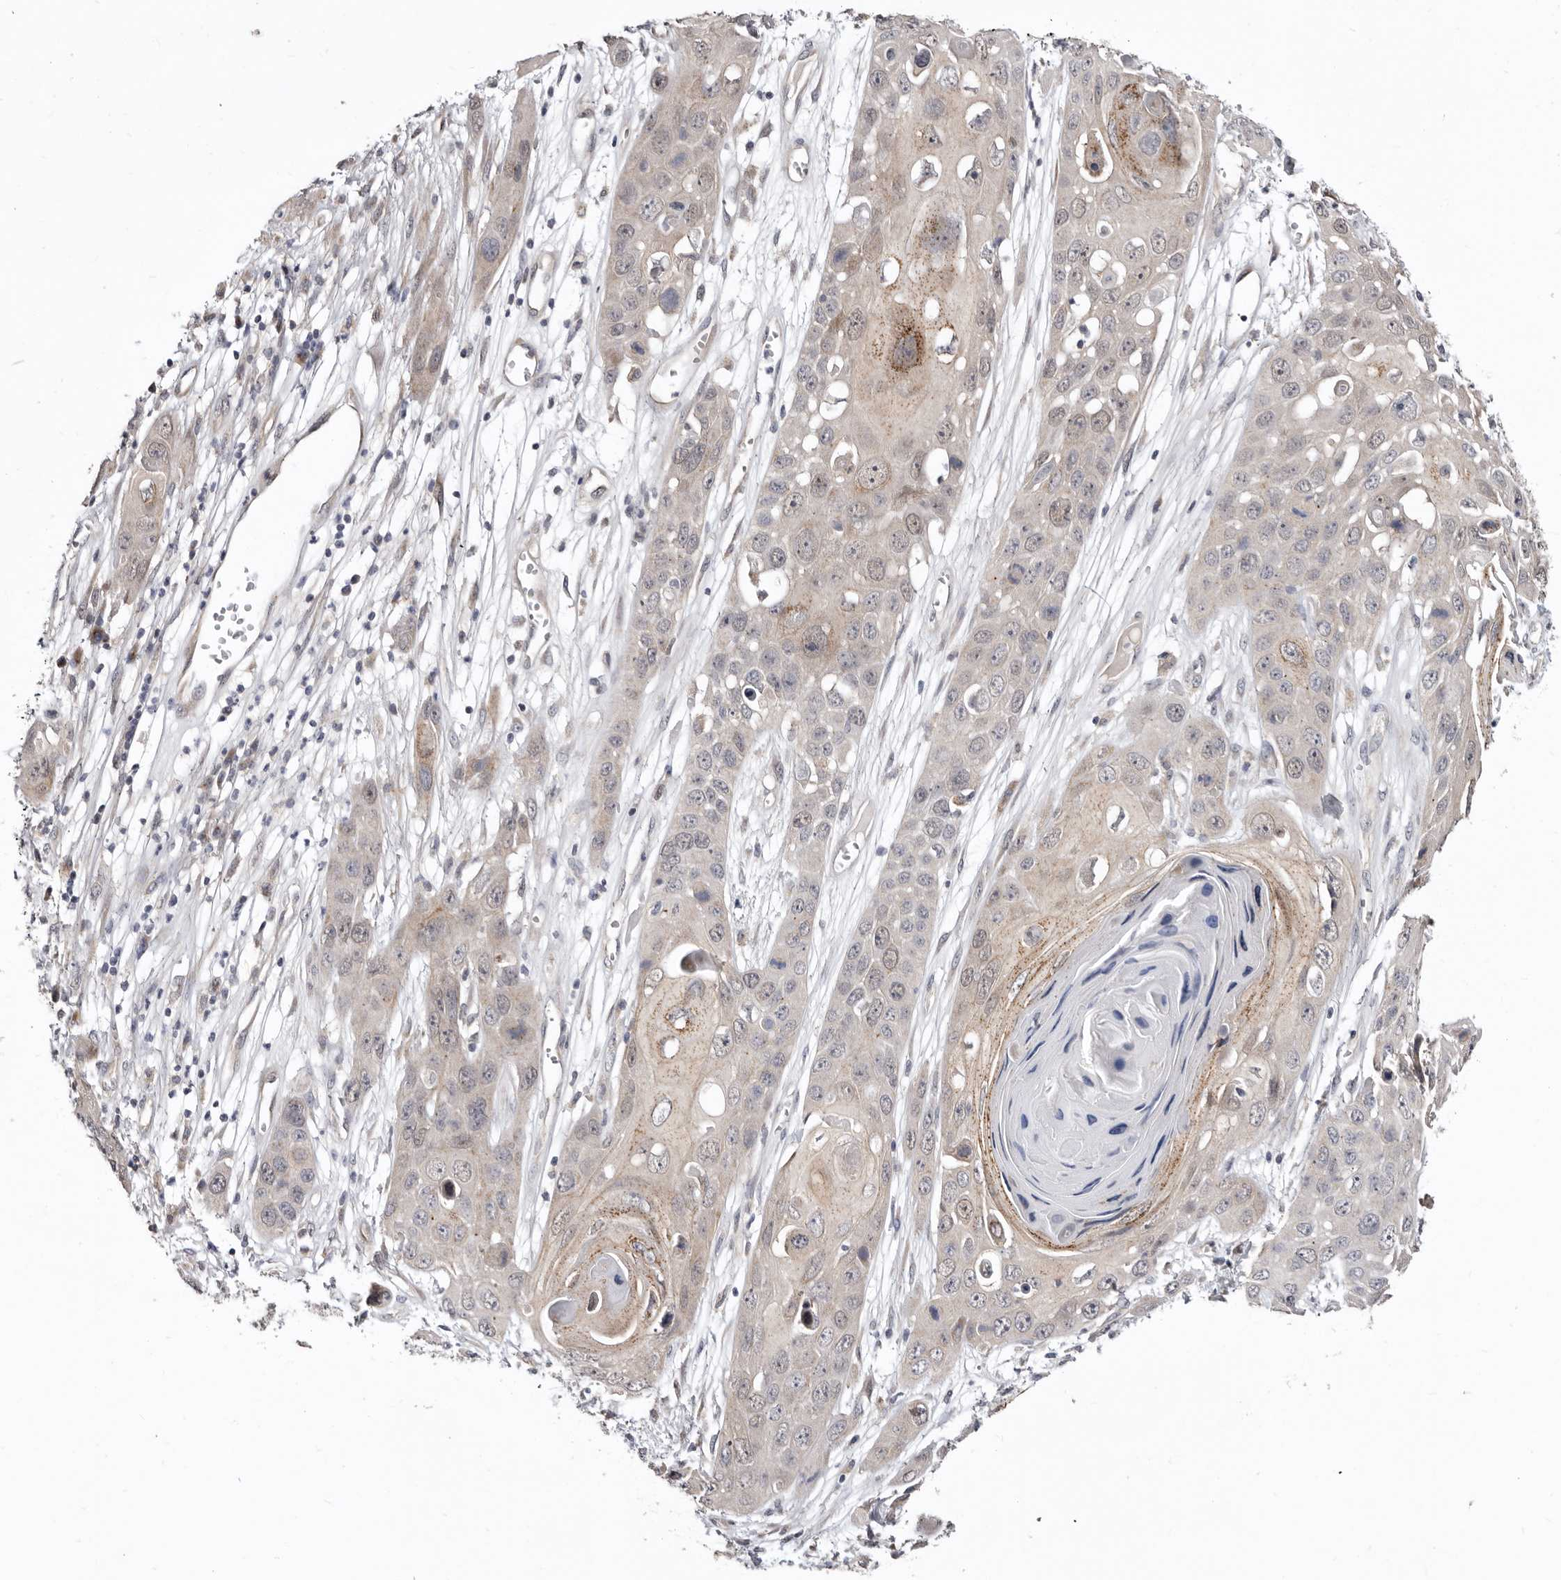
{"staining": {"intensity": "negative", "quantity": "none", "location": "none"}, "tissue": "skin cancer", "cell_type": "Tumor cells", "image_type": "cancer", "snomed": [{"axis": "morphology", "description": "Squamous cell carcinoma, NOS"}, {"axis": "topography", "description": "Skin"}], "caption": "High power microscopy photomicrograph of an immunohistochemistry micrograph of squamous cell carcinoma (skin), revealing no significant positivity in tumor cells.", "gene": "KLHL4", "patient": {"sex": "male", "age": 55}}